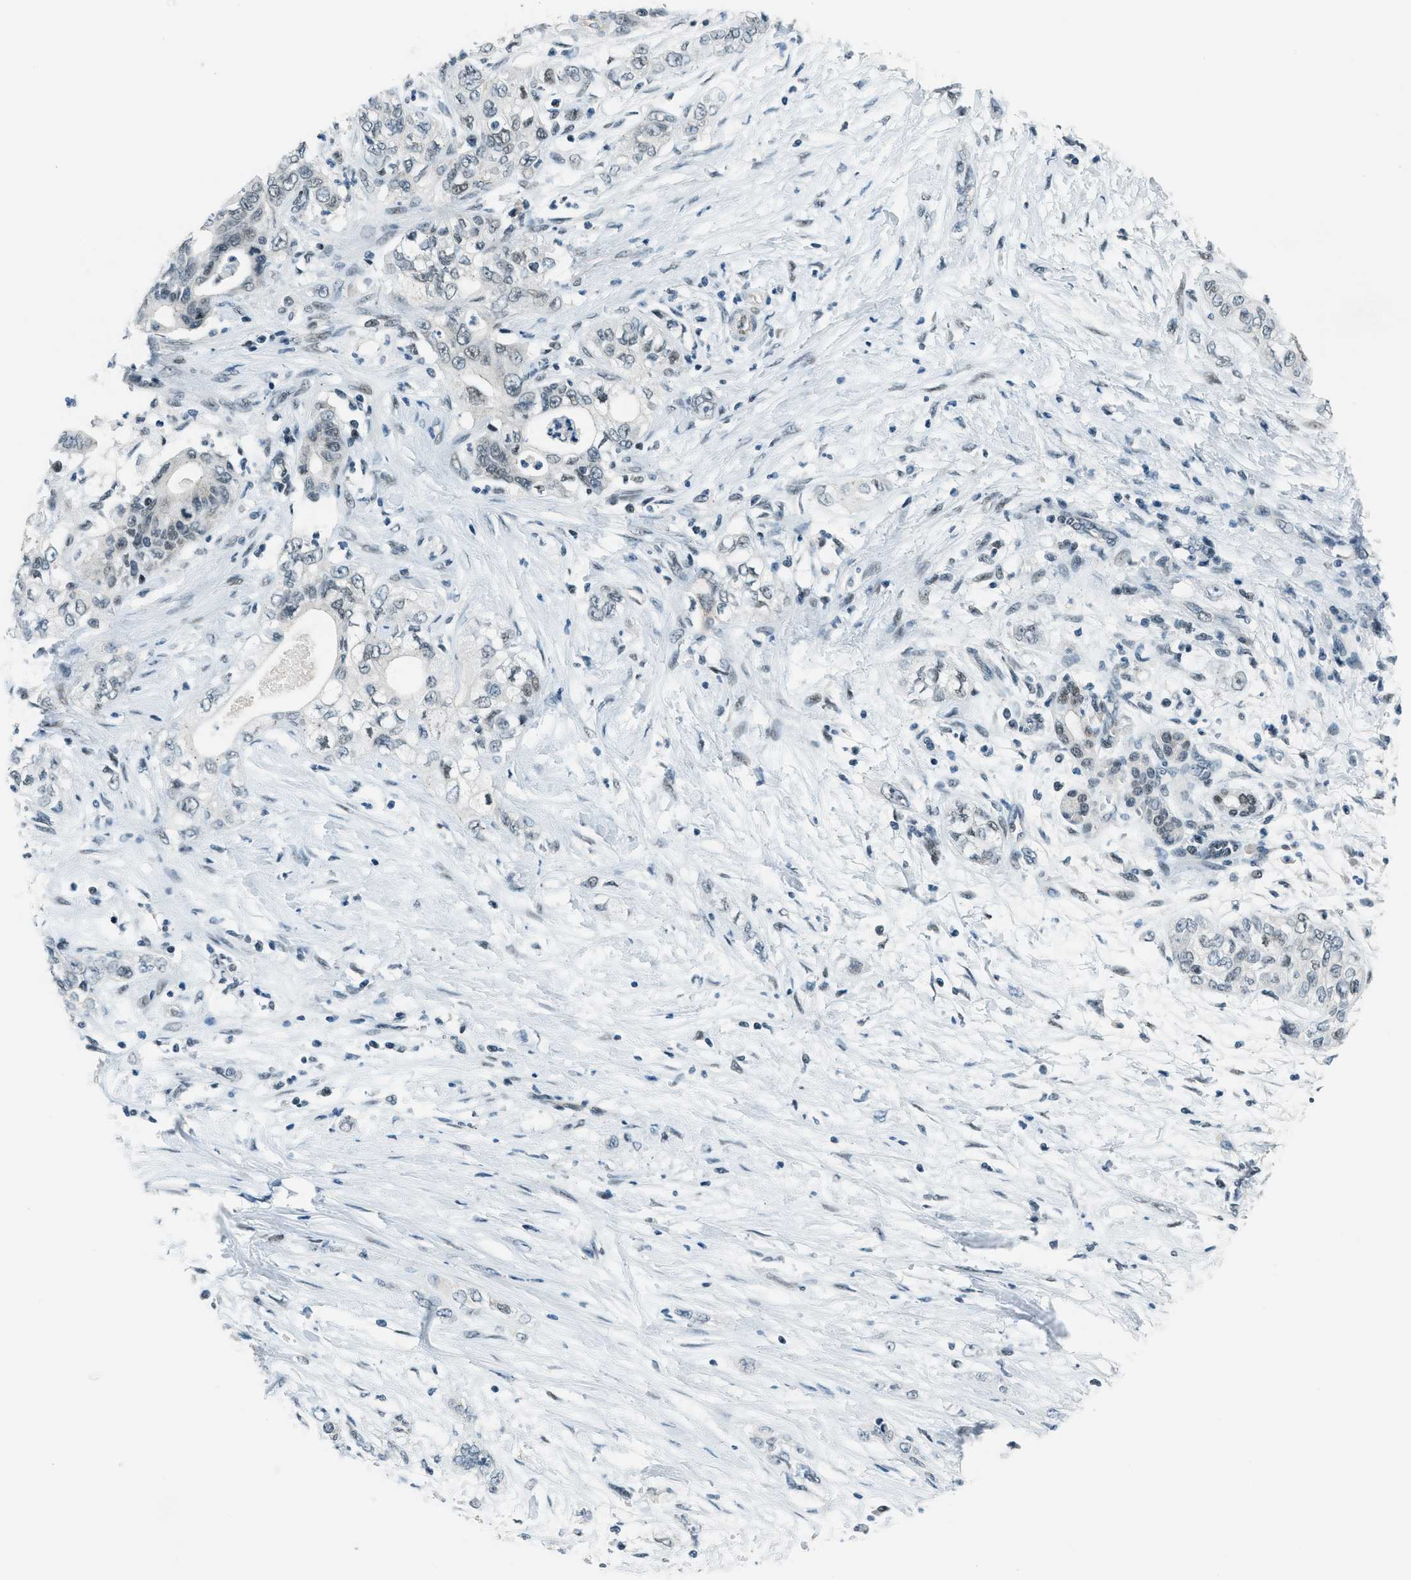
{"staining": {"intensity": "negative", "quantity": "none", "location": "none"}, "tissue": "pancreatic cancer", "cell_type": "Tumor cells", "image_type": "cancer", "snomed": [{"axis": "morphology", "description": "Adenocarcinoma, NOS"}, {"axis": "topography", "description": "Pancreas"}], "caption": "Immunohistochemistry (IHC) of human pancreatic cancer (adenocarcinoma) displays no staining in tumor cells.", "gene": "KLF6", "patient": {"sex": "male", "age": 70}}